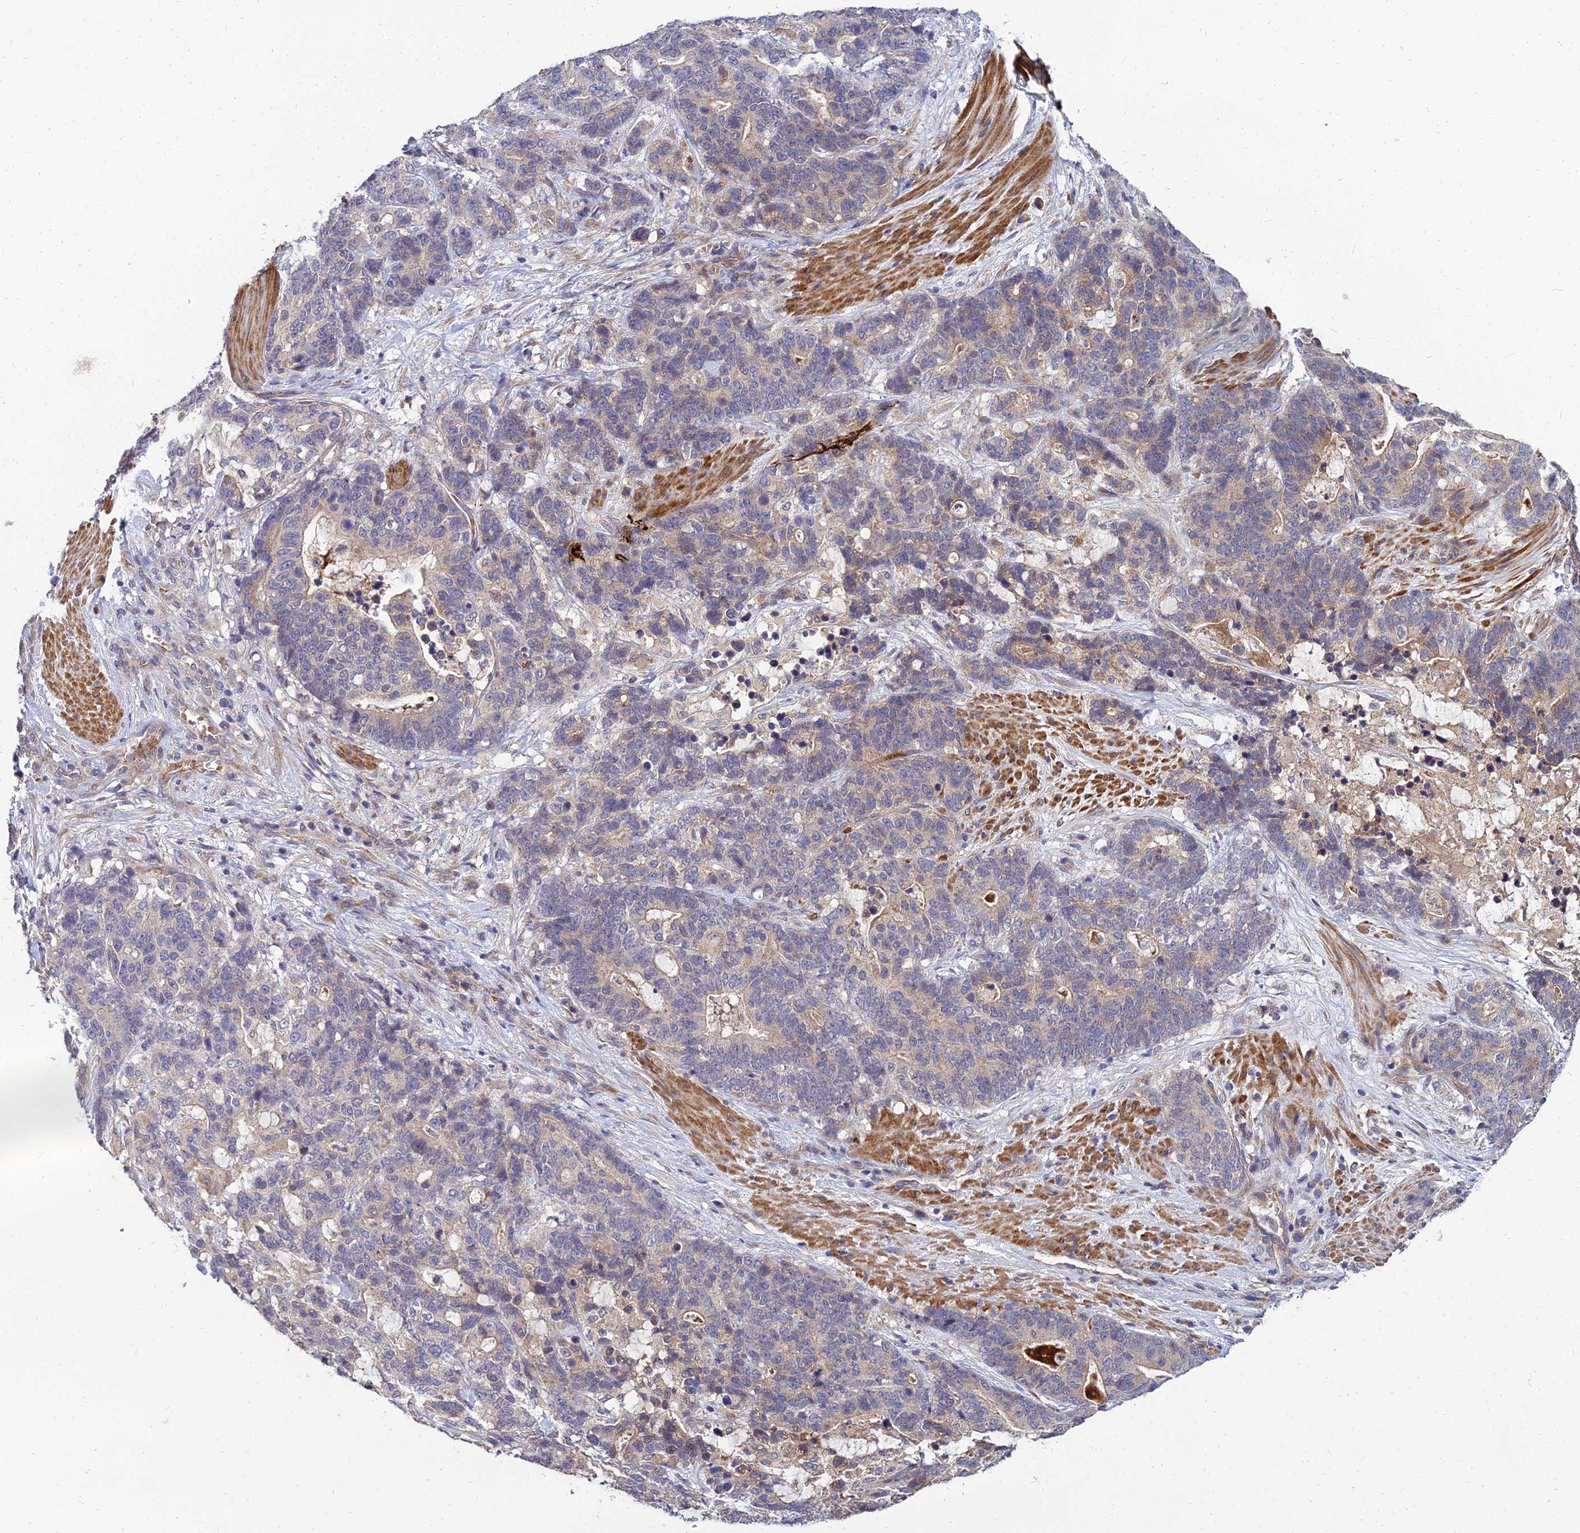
{"staining": {"intensity": "weak", "quantity": "<25%", "location": "cytoplasmic/membranous"}, "tissue": "stomach cancer", "cell_type": "Tumor cells", "image_type": "cancer", "snomed": [{"axis": "morphology", "description": "Adenocarcinoma, NOS"}, {"axis": "topography", "description": "Stomach"}], "caption": "There is no significant positivity in tumor cells of stomach adenocarcinoma. The staining is performed using DAB brown chromogen with nuclei counter-stained in using hematoxylin.", "gene": "NPY", "patient": {"sex": "female", "age": 76}}